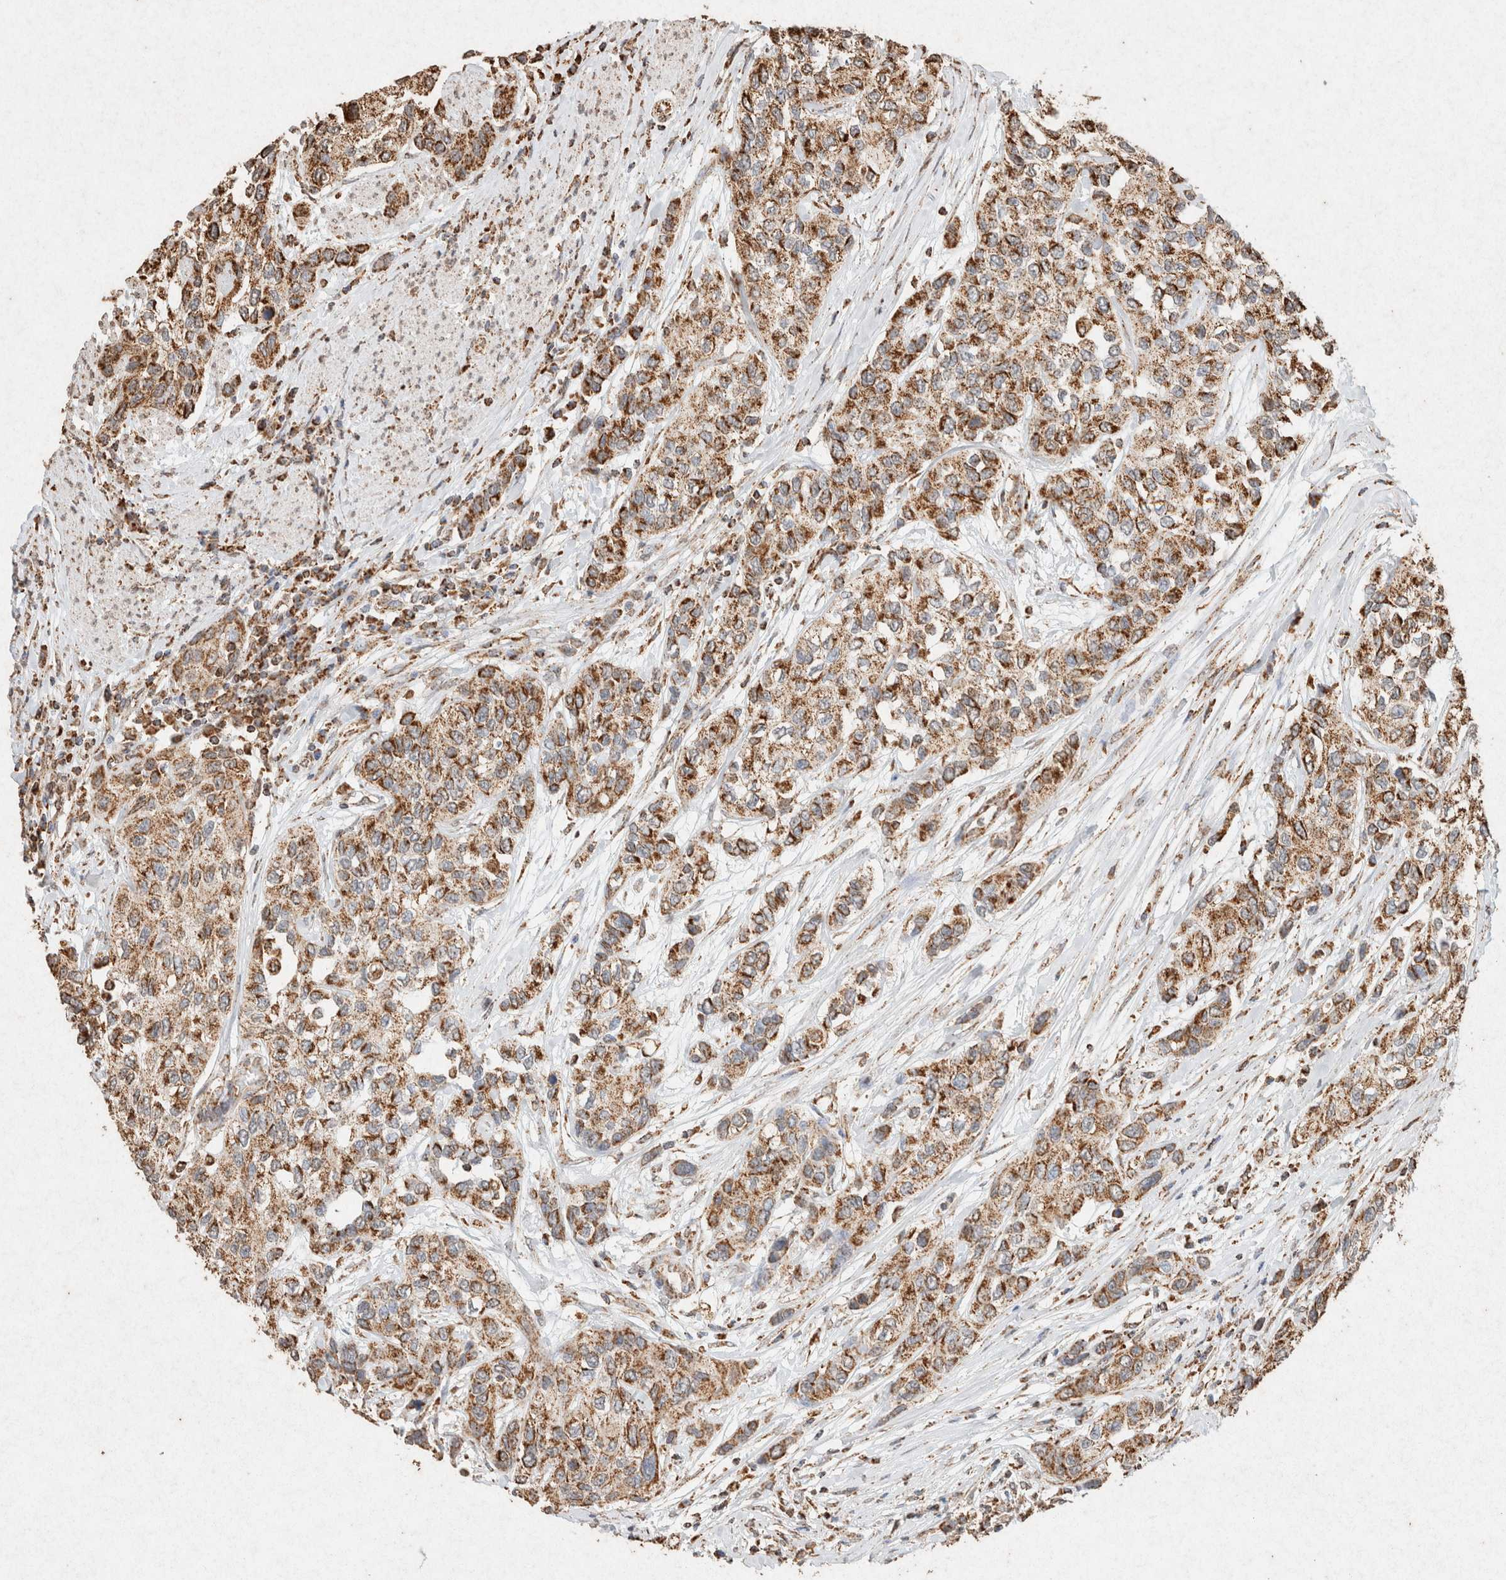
{"staining": {"intensity": "moderate", "quantity": ">75%", "location": "cytoplasmic/membranous"}, "tissue": "urothelial cancer", "cell_type": "Tumor cells", "image_type": "cancer", "snomed": [{"axis": "morphology", "description": "Urothelial carcinoma, High grade"}, {"axis": "topography", "description": "Urinary bladder"}], "caption": "The photomicrograph reveals staining of urothelial cancer, revealing moderate cytoplasmic/membranous protein positivity (brown color) within tumor cells.", "gene": "SDC2", "patient": {"sex": "female", "age": 56}}